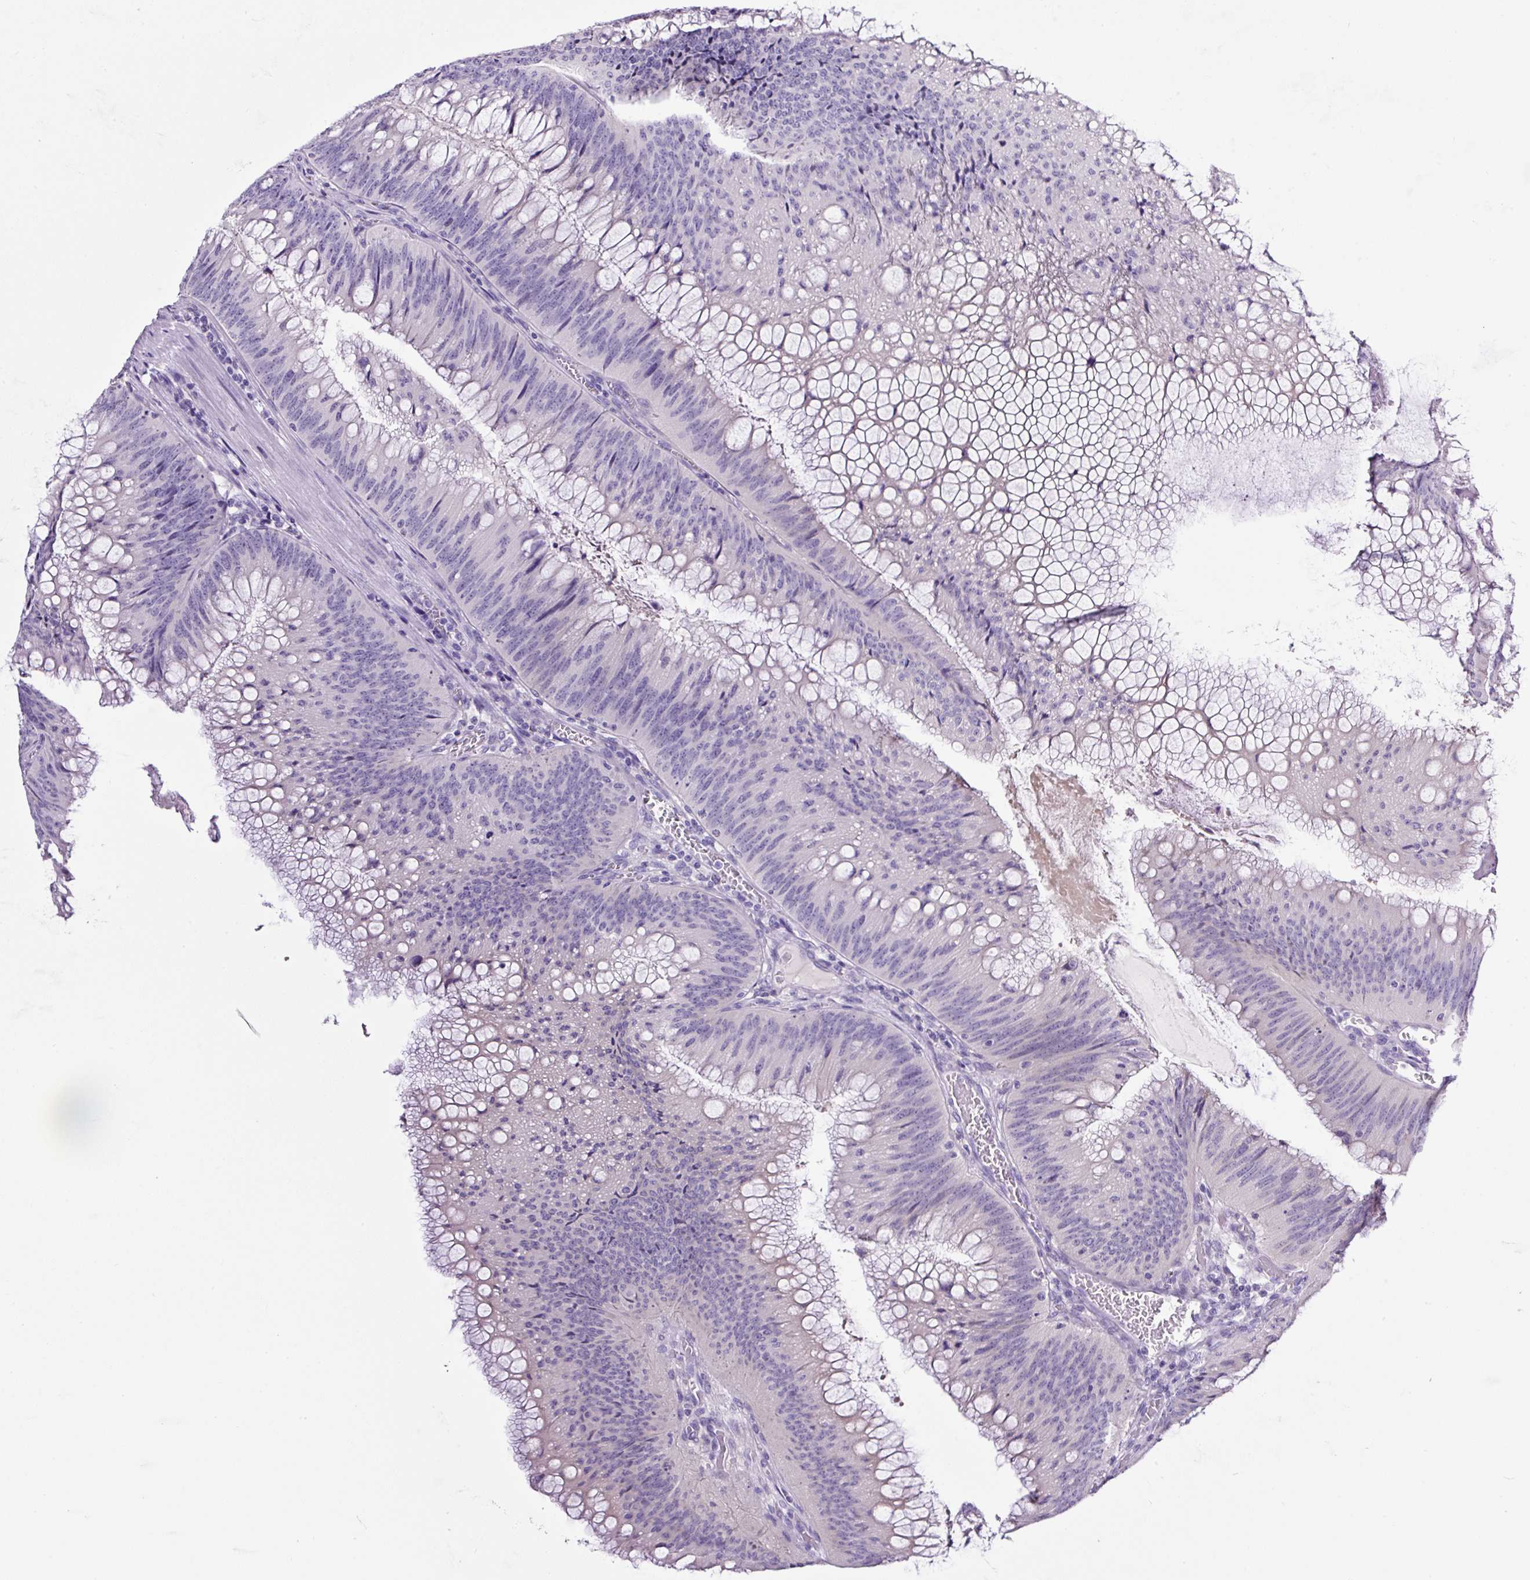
{"staining": {"intensity": "negative", "quantity": "none", "location": "none"}, "tissue": "colorectal cancer", "cell_type": "Tumor cells", "image_type": "cancer", "snomed": [{"axis": "morphology", "description": "Adenocarcinoma, NOS"}, {"axis": "topography", "description": "Rectum"}], "caption": "There is no significant expression in tumor cells of adenocarcinoma (colorectal). (DAB IHC, high magnification).", "gene": "SP8", "patient": {"sex": "female", "age": 72}}